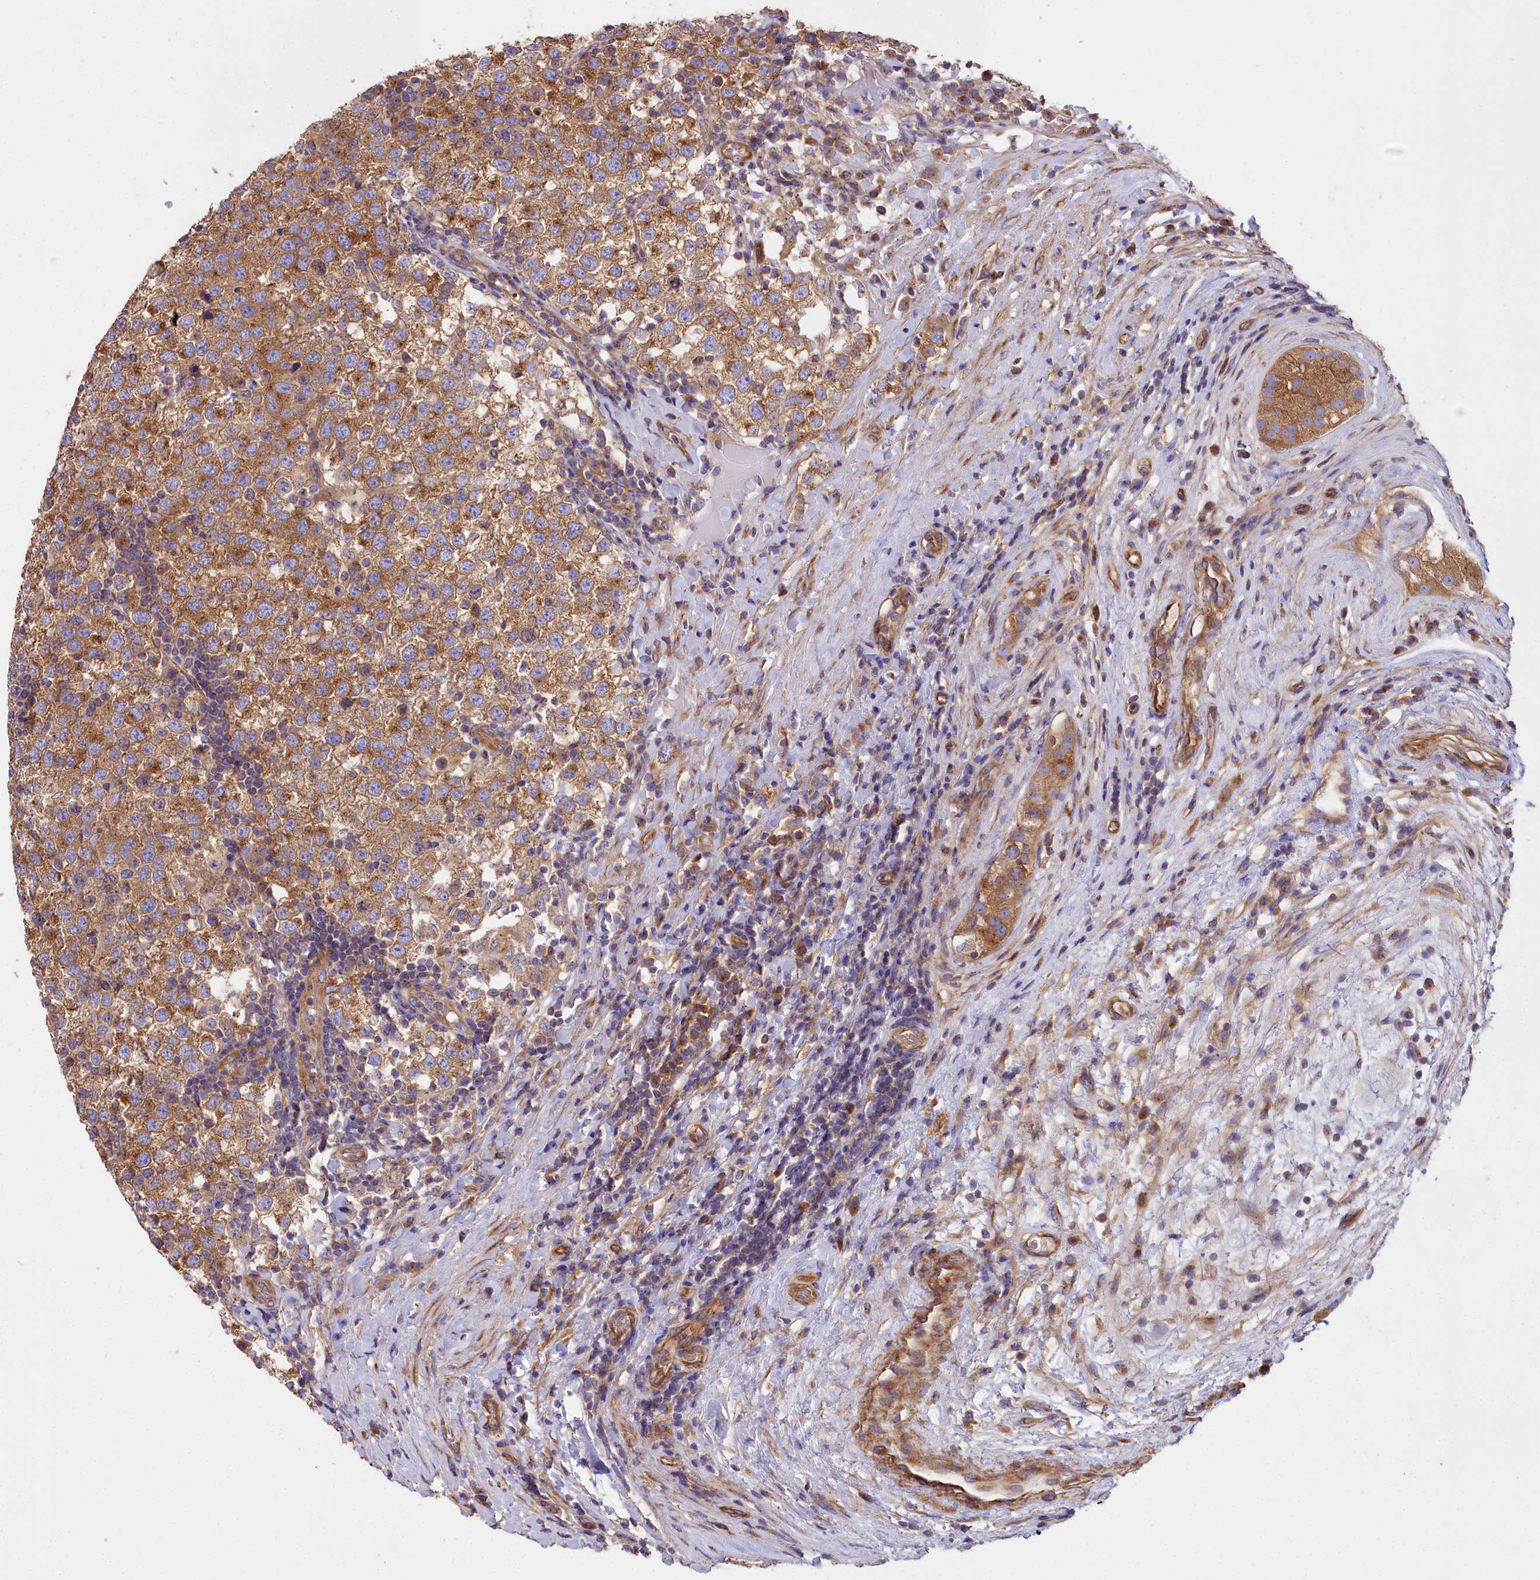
{"staining": {"intensity": "moderate", "quantity": ">75%", "location": "cytoplasmic/membranous"}, "tissue": "testis cancer", "cell_type": "Tumor cells", "image_type": "cancer", "snomed": [{"axis": "morphology", "description": "Seminoma, NOS"}, {"axis": "topography", "description": "Testis"}], "caption": "An immunohistochemistry micrograph of tumor tissue is shown. Protein staining in brown labels moderate cytoplasmic/membranous positivity in testis seminoma within tumor cells.", "gene": "DCTN3", "patient": {"sex": "male", "age": 34}}